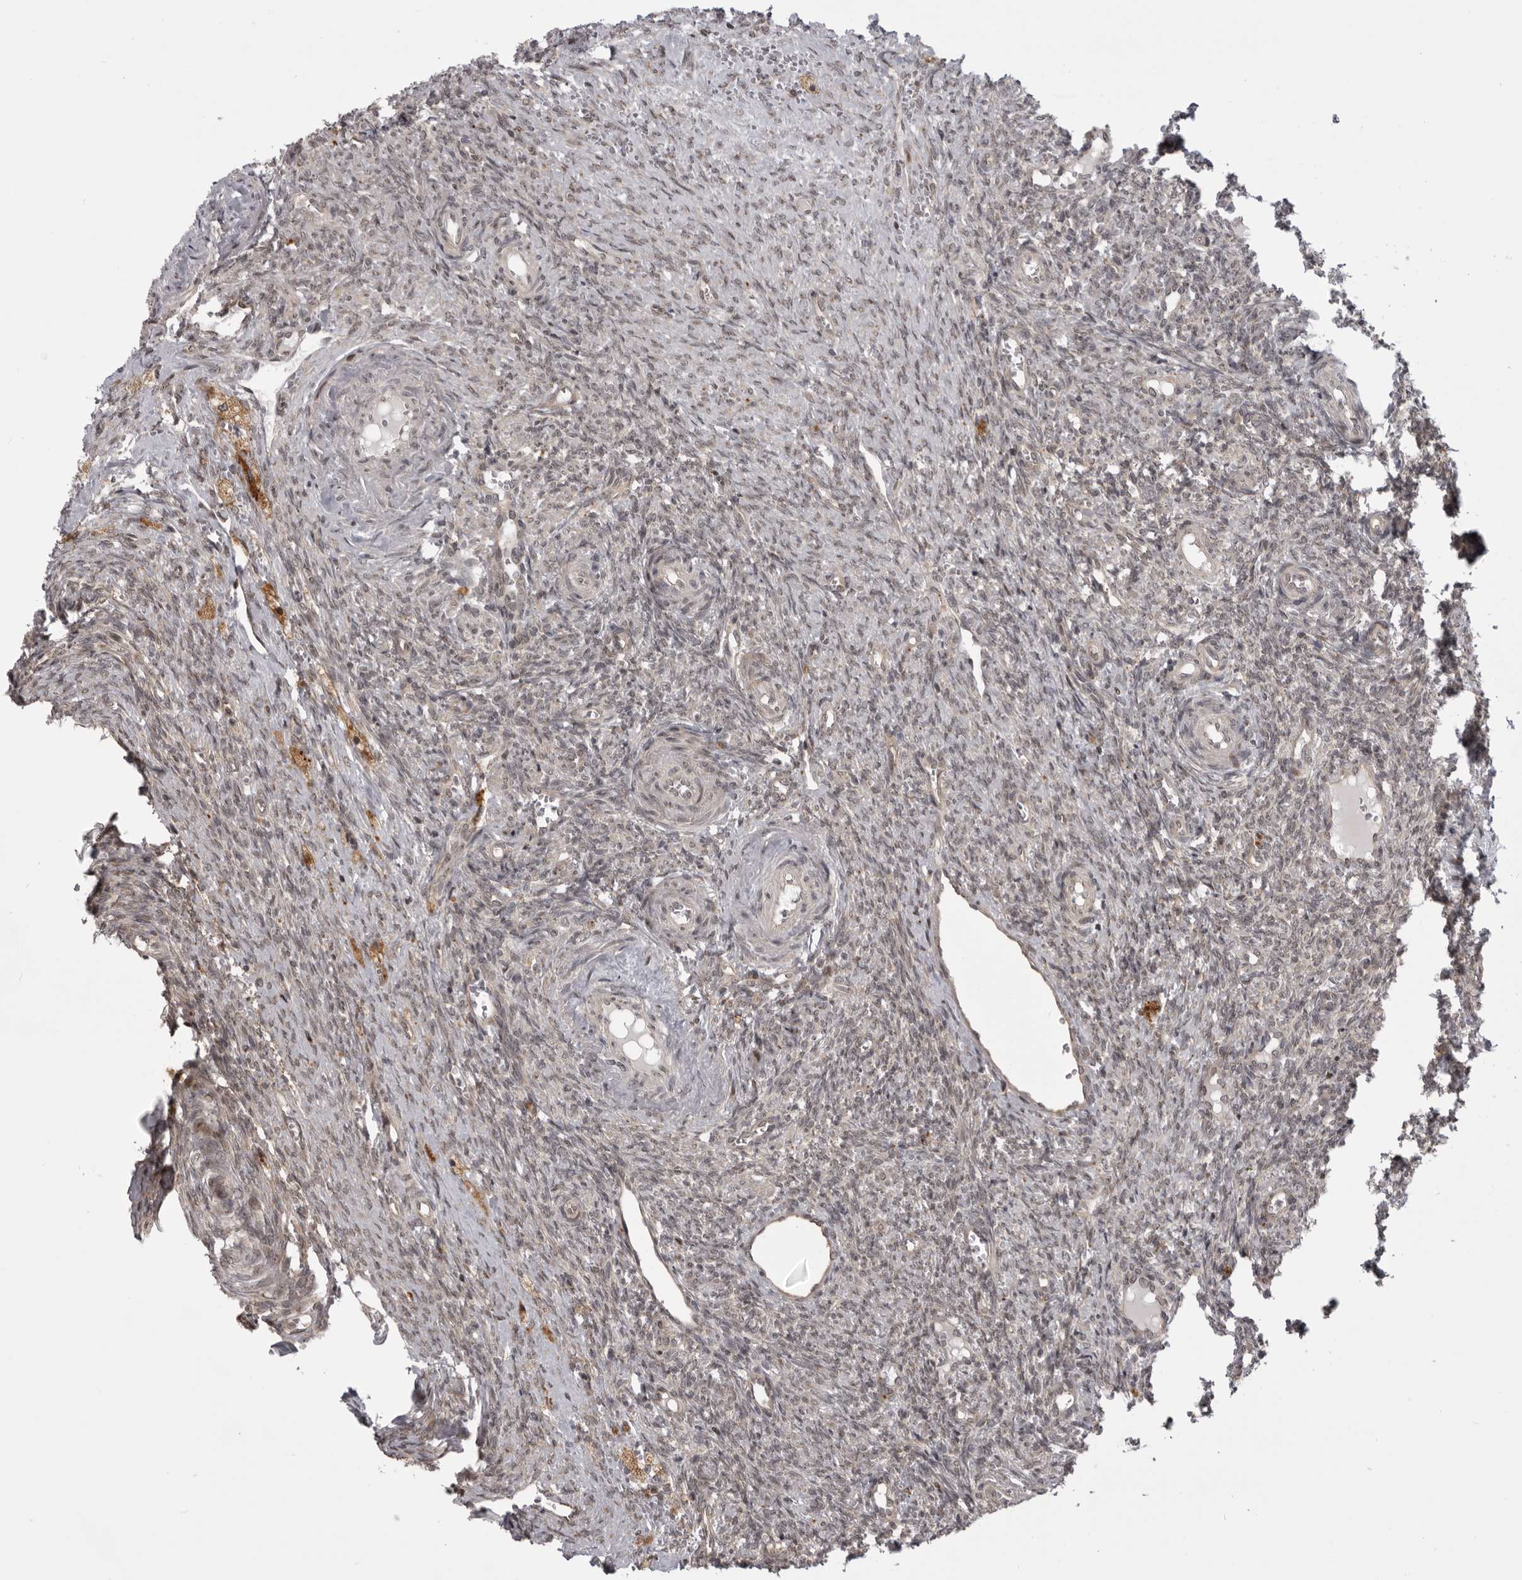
{"staining": {"intensity": "weak", "quantity": "<25%", "location": "cytoplasmic/membranous,nuclear"}, "tissue": "ovary", "cell_type": "Ovarian stroma cells", "image_type": "normal", "snomed": [{"axis": "morphology", "description": "Normal tissue, NOS"}, {"axis": "topography", "description": "Ovary"}], "caption": "A micrograph of ovary stained for a protein shows no brown staining in ovarian stroma cells. The staining is performed using DAB brown chromogen with nuclei counter-stained in using hematoxylin.", "gene": "C1orf109", "patient": {"sex": "female", "age": 41}}